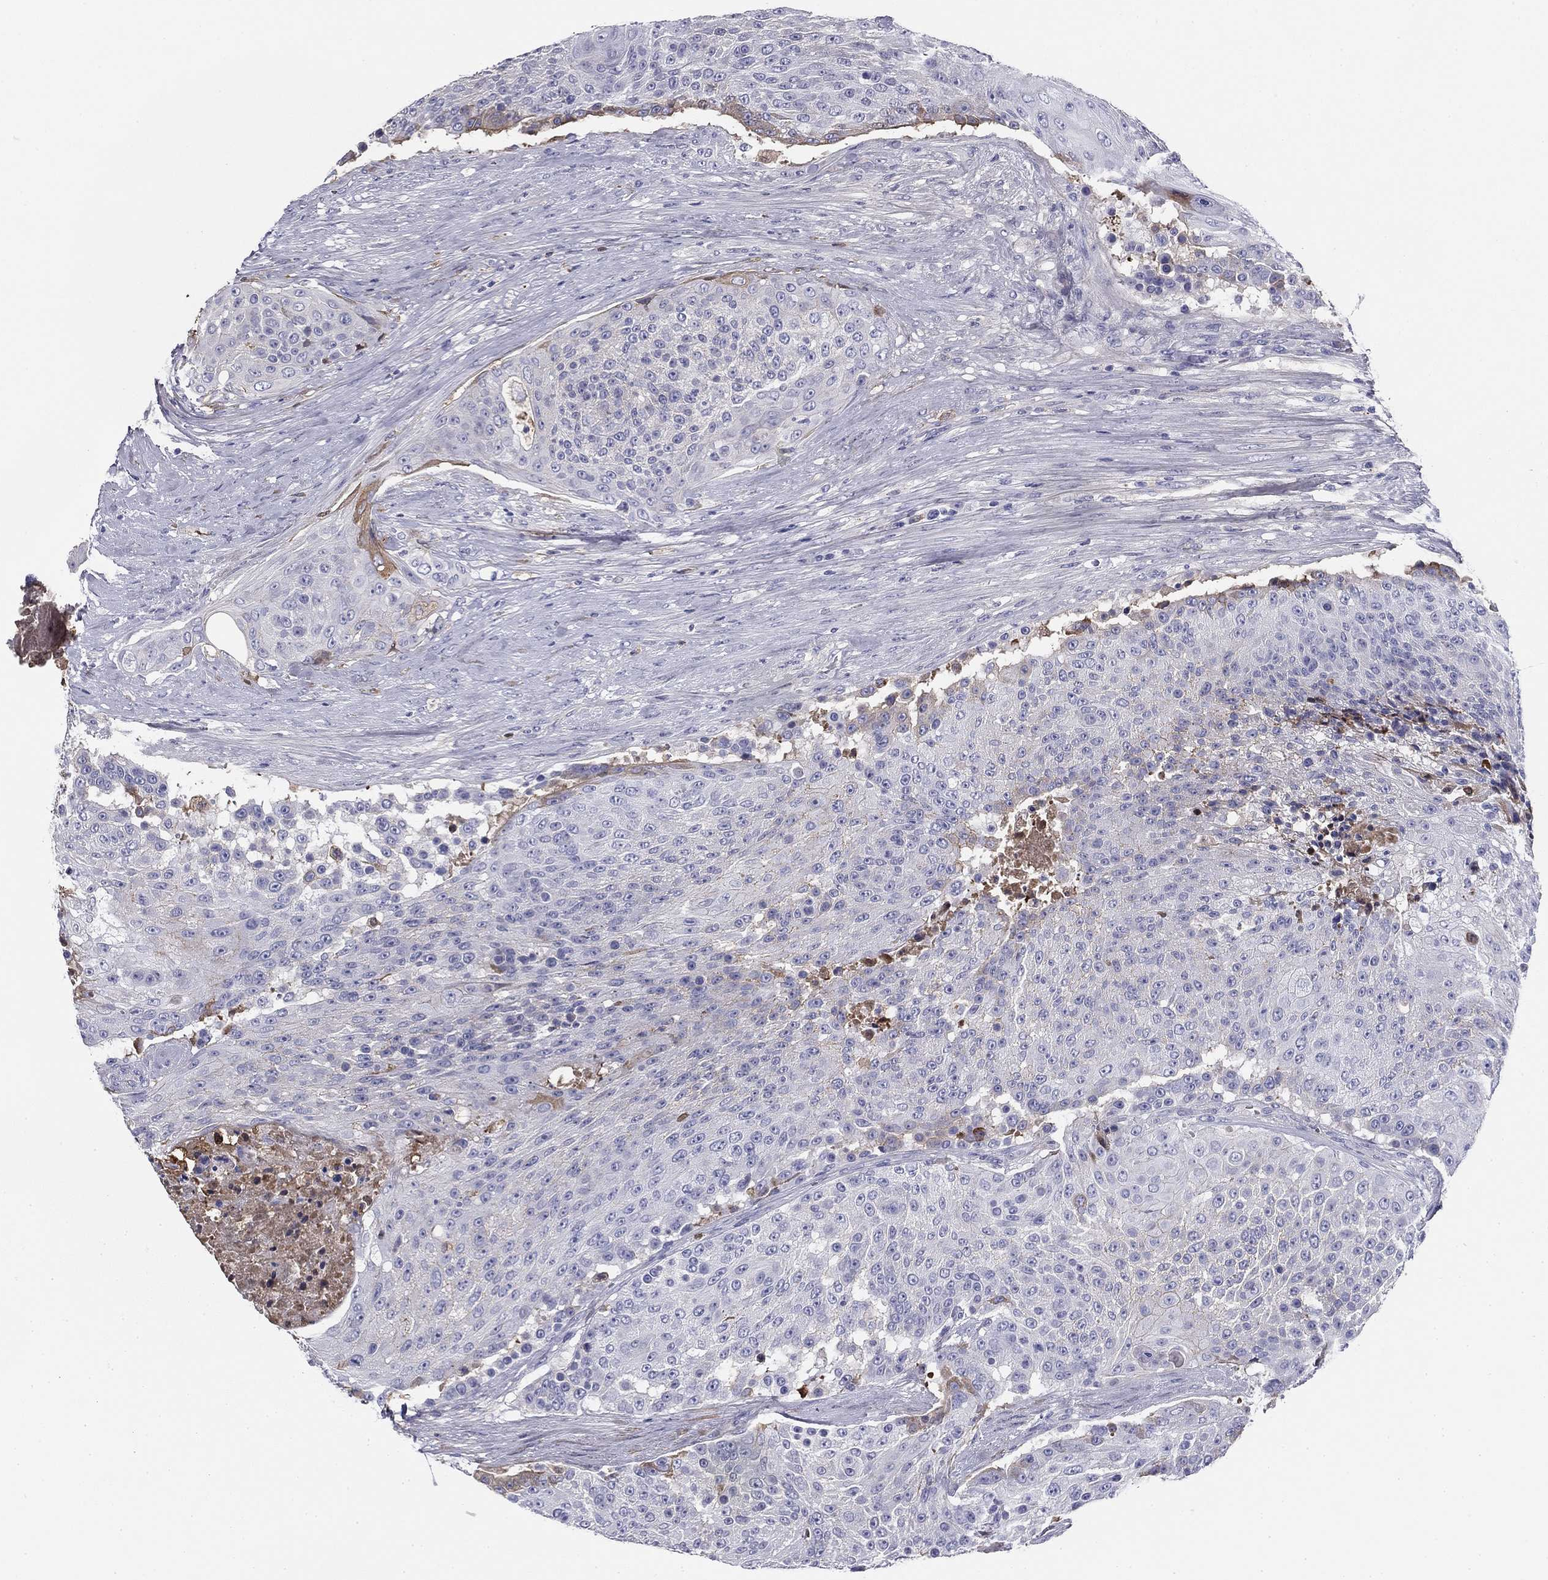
{"staining": {"intensity": "negative", "quantity": "none", "location": "none"}, "tissue": "urothelial cancer", "cell_type": "Tumor cells", "image_type": "cancer", "snomed": [{"axis": "morphology", "description": "Urothelial carcinoma, High grade"}, {"axis": "topography", "description": "Urinary bladder"}], "caption": "Human urothelial carcinoma (high-grade) stained for a protein using IHC reveals no positivity in tumor cells.", "gene": "CPLX4", "patient": {"sex": "female", "age": 63}}